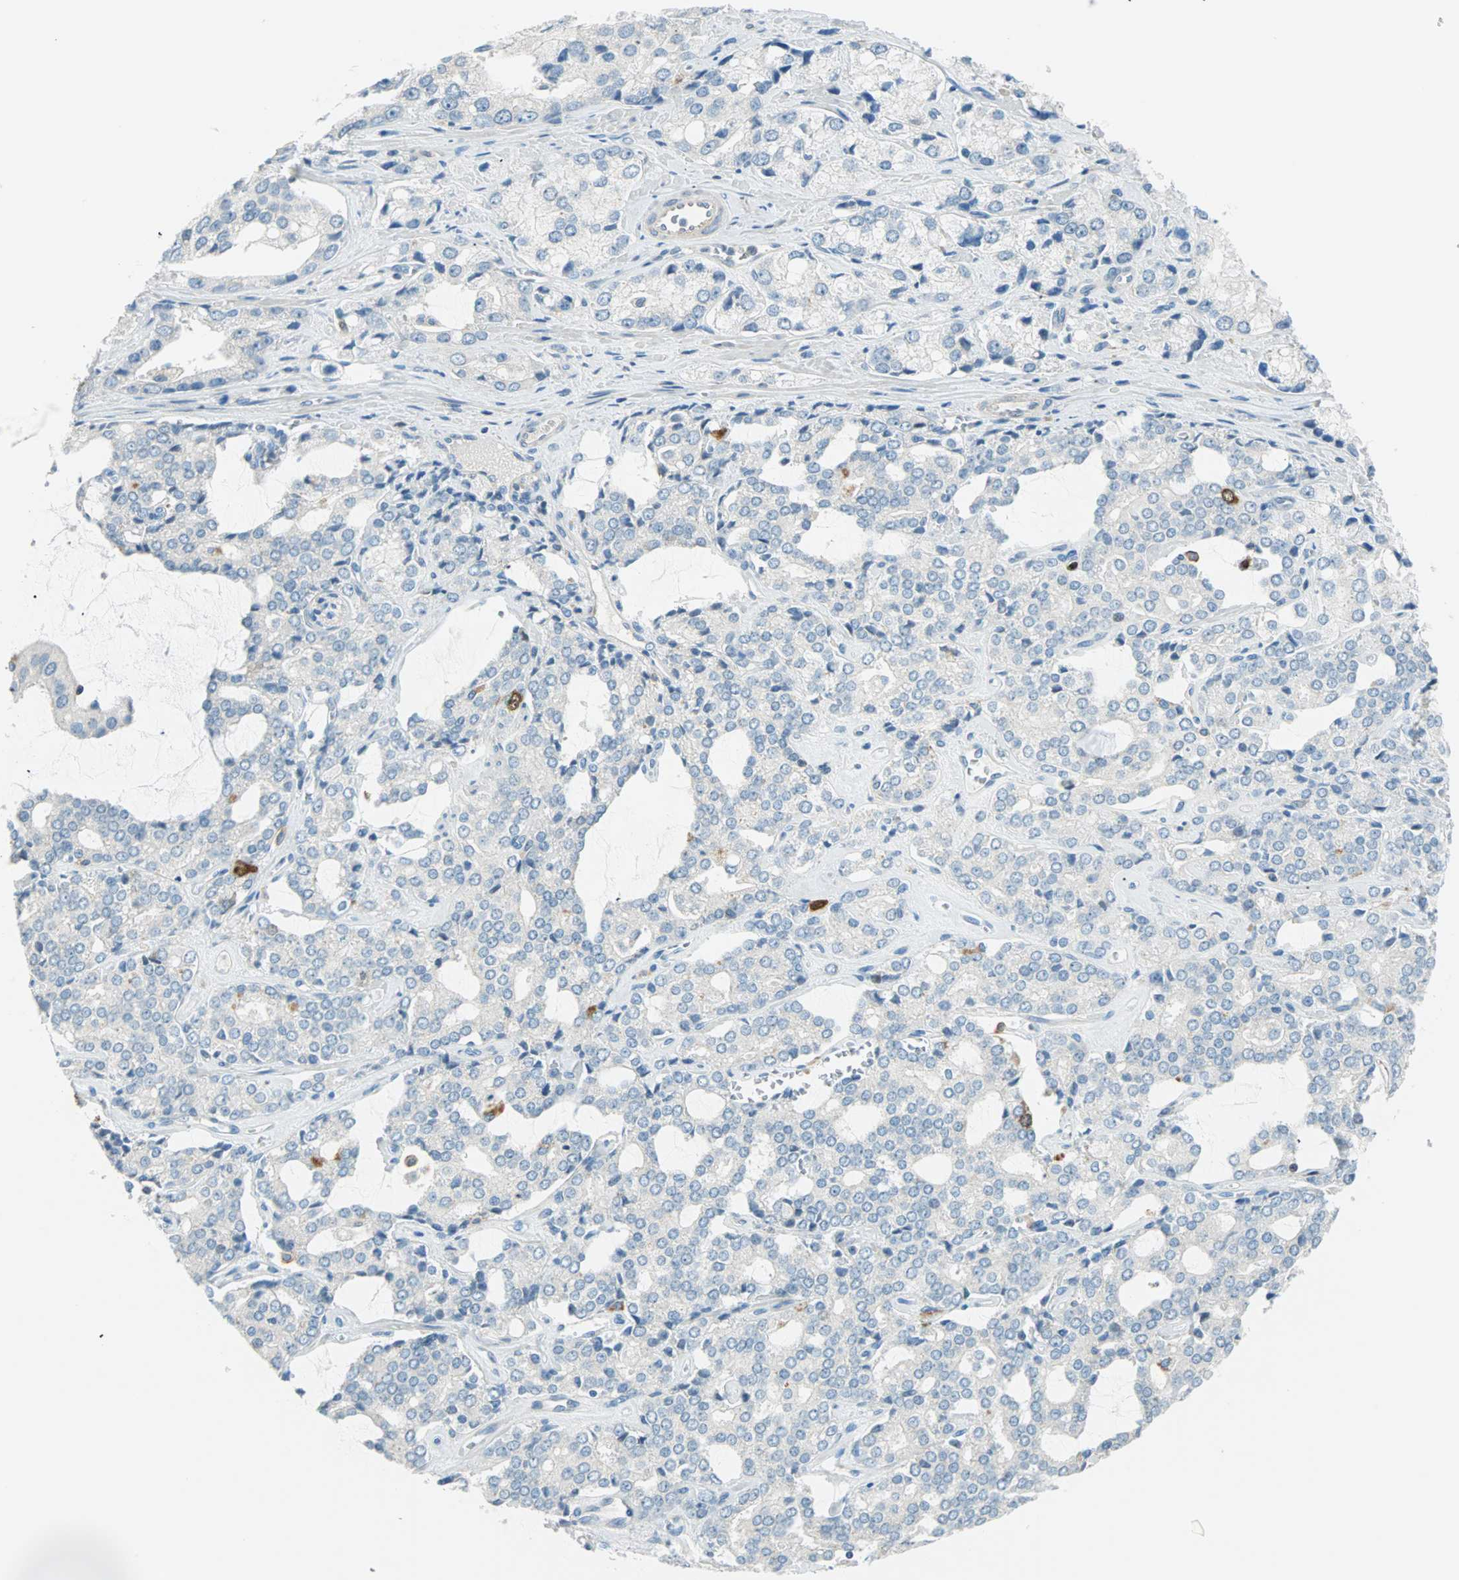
{"staining": {"intensity": "weak", "quantity": "<25%", "location": "cytoplasmic/membranous,nuclear"}, "tissue": "prostate cancer", "cell_type": "Tumor cells", "image_type": "cancer", "snomed": [{"axis": "morphology", "description": "Adenocarcinoma, High grade"}, {"axis": "topography", "description": "Prostate"}], "caption": "Histopathology image shows no protein expression in tumor cells of prostate cancer (adenocarcinoma (high-grade)) tissue. (Immunohistochemistry (ihc), brightfield microscopy, high magnification).", "gene": "PTTG1", "patient": {"sex": "male", "age": 67}}